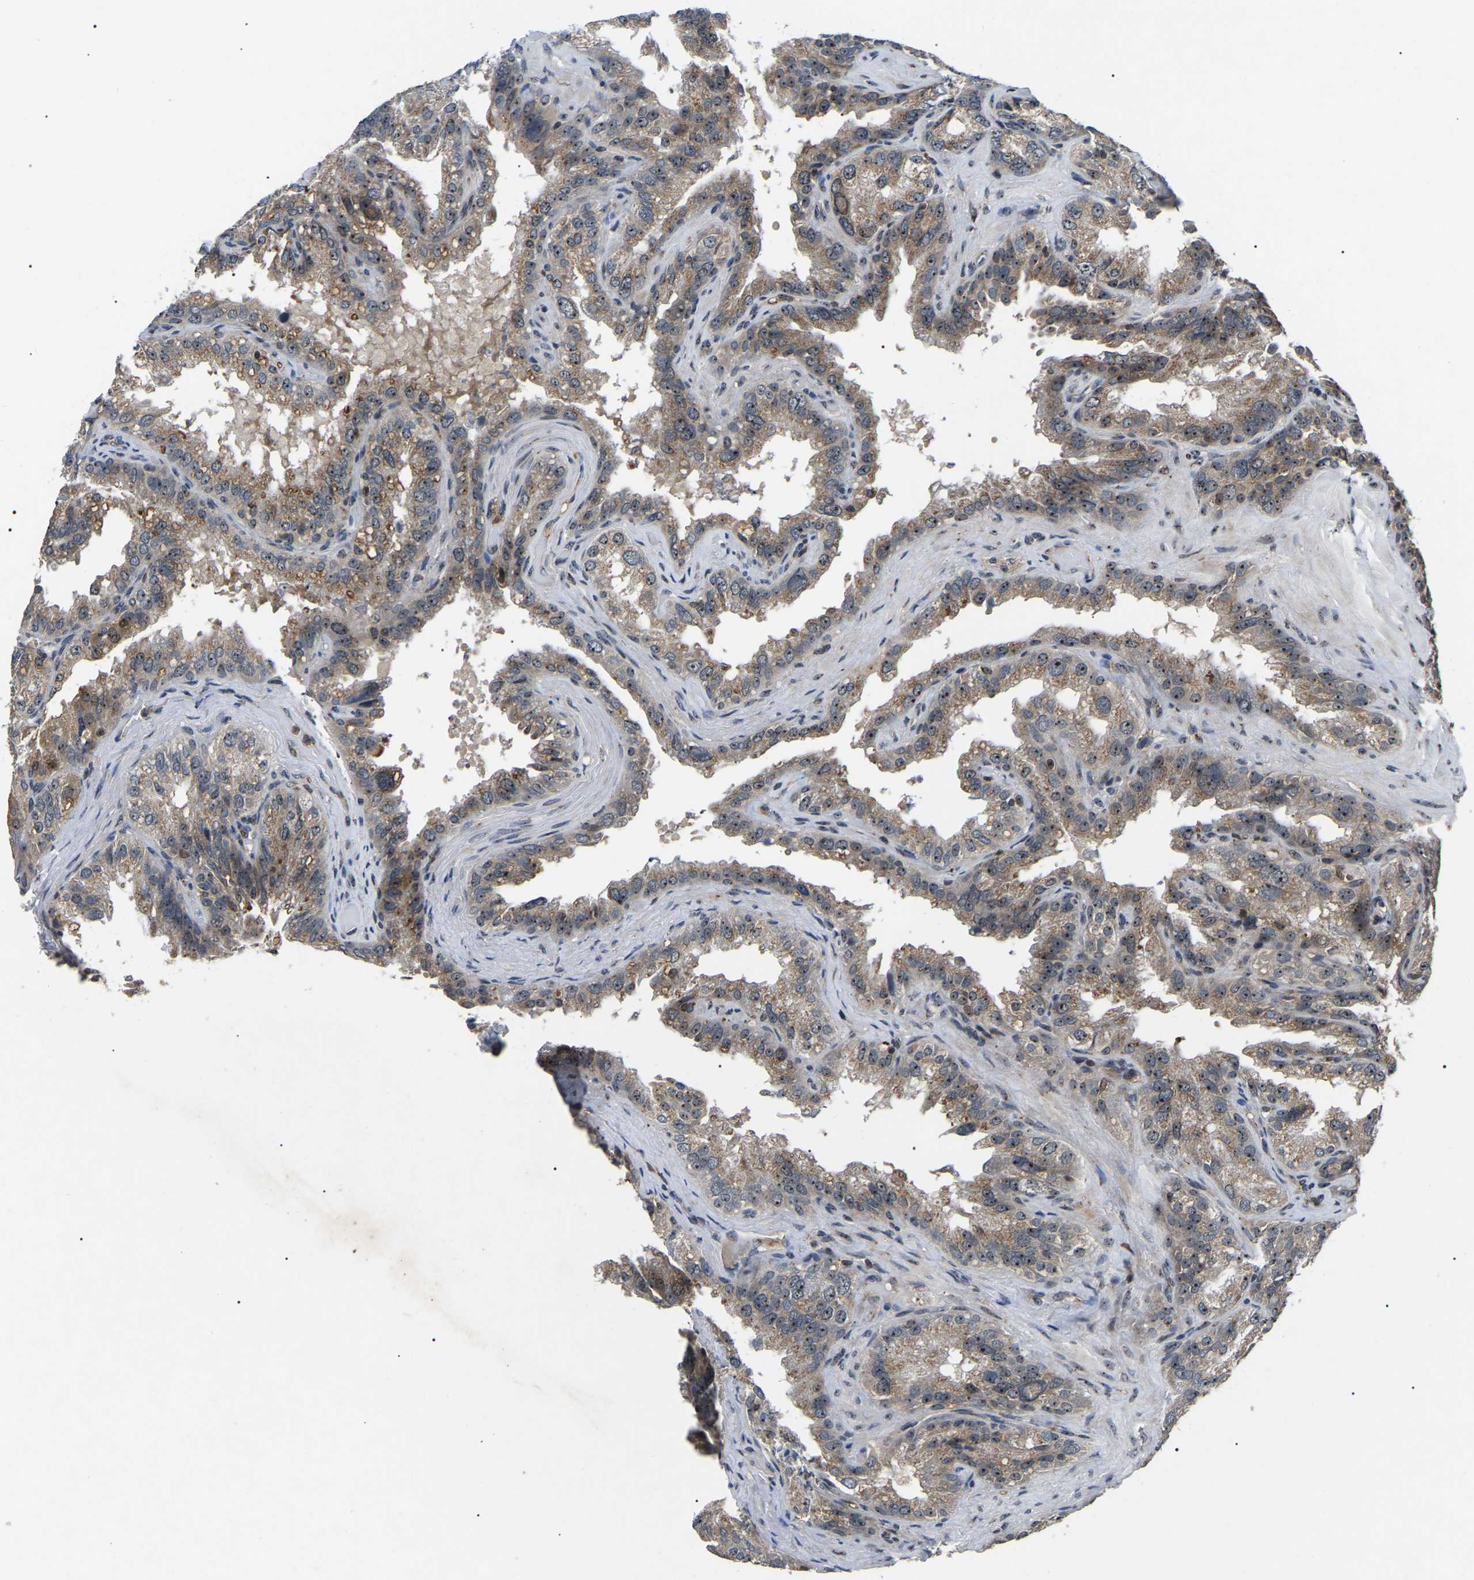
{"staining": {"intensity": "moderate", "quantity": ">75%", "location": "cytoplasmic/membranous,nuclear"}, "tissue": "seminal vesicle", "cell_type": "Glandular cells", "image_type": "normal", "snomed": [{"axis": "morphology", "description": "Normal tissue, NOS"}, {"axis": "topography", "description": "Seminal veicle"}], "caption": "Immunohistochemistry (IHC) of benign seminal vesicle displays medium levels of moderate cytoplasmic/membranous,nuclear positivity in approximately >75% of glandular cells.", "gene": "RBM28", "patient": {"sex": "male", "age": 68}}